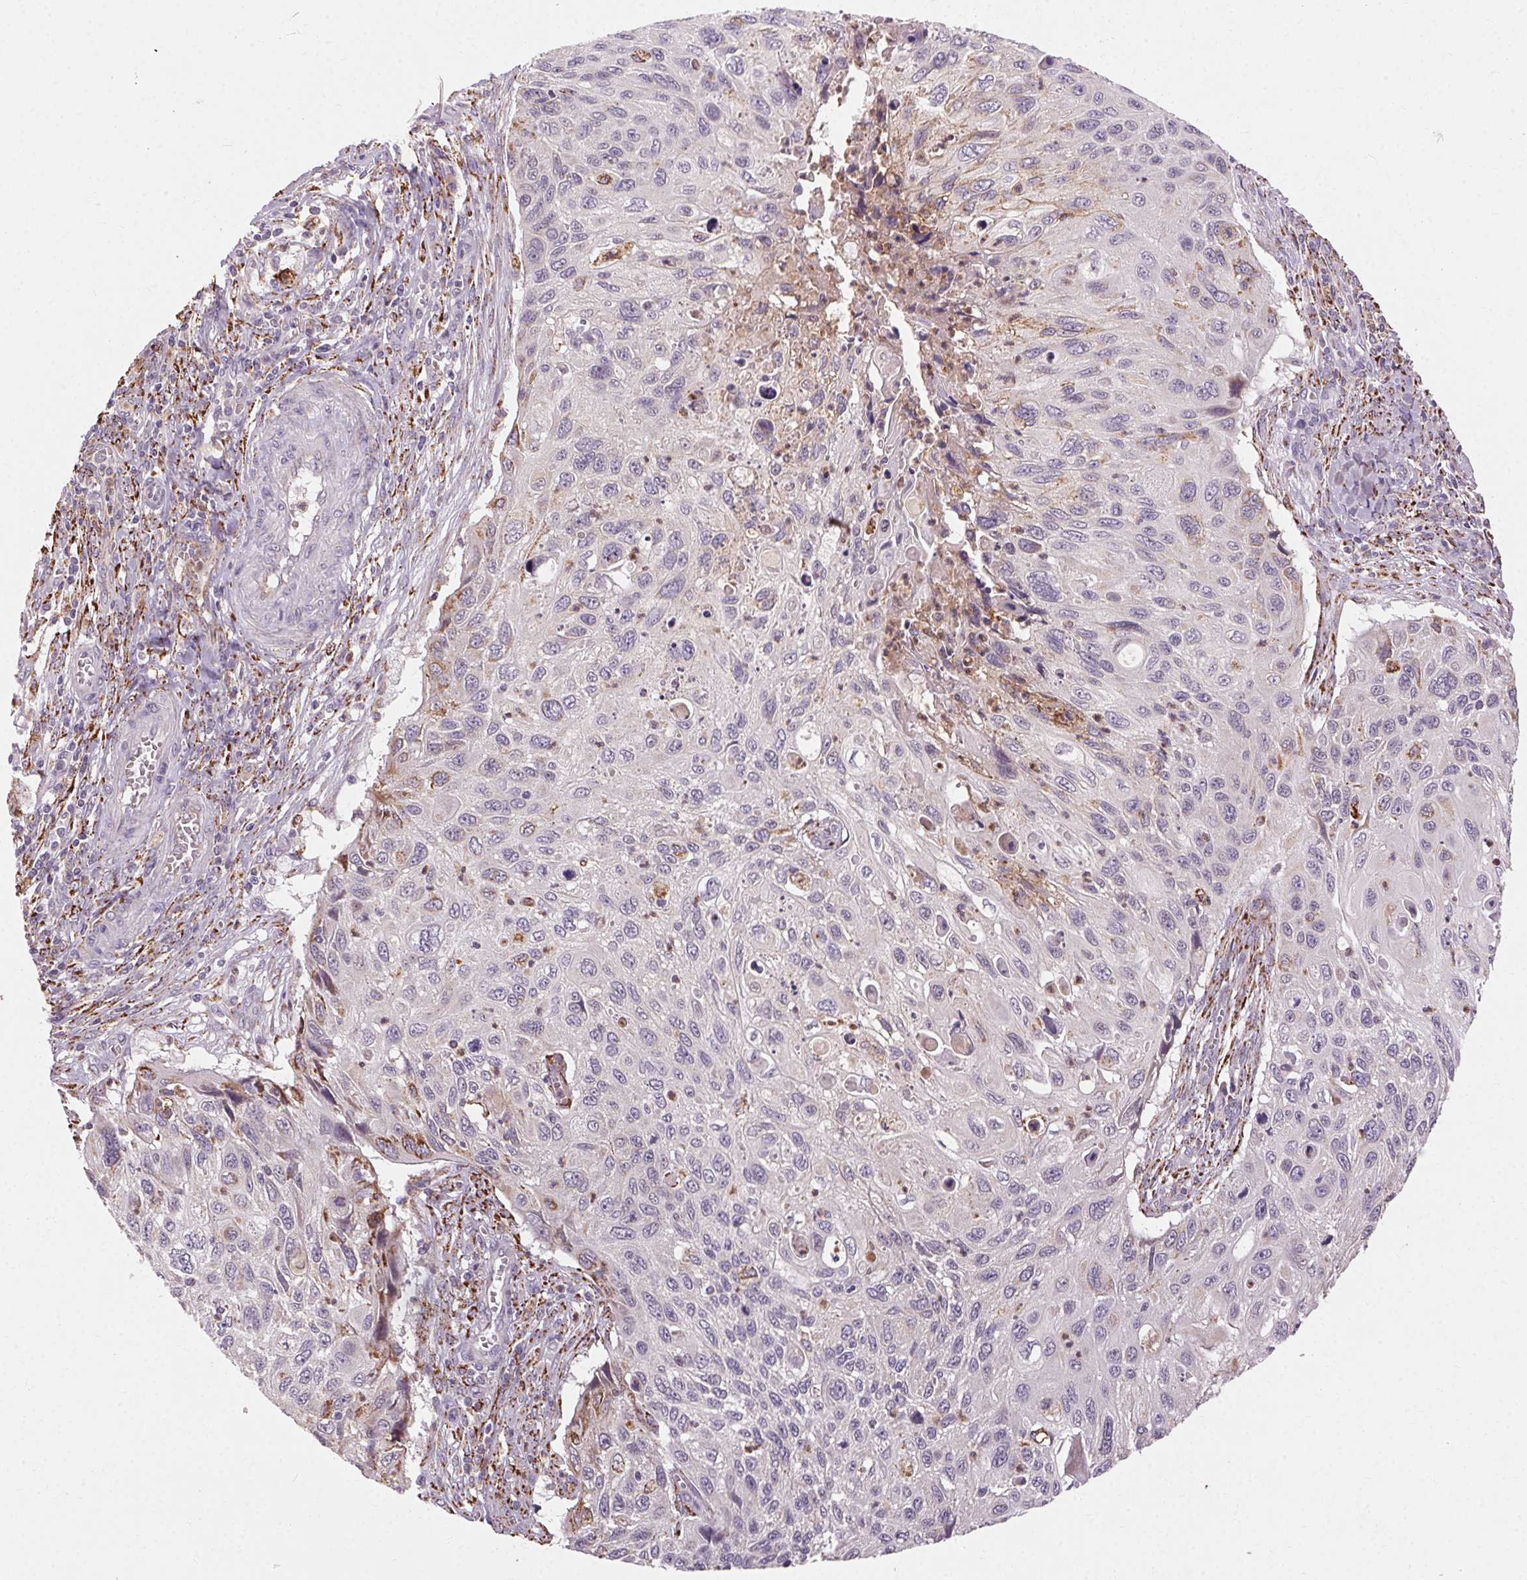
{"staining": {"intensity": "weak", "quantity": "<25%", "location": "cytoplasmic/membranous"}, "tissue": "cervical cancer", "cell_type": "Tumor cells", "image_type": "cancer", "snomed": [{"axis": "morphology", "description": "Squamous cell carcinoma, NOS"}, {"axis": "topography", "description": "Cervix"}], "caption": "A micrograph of human cervical cancer is negative for staining in tumor cells.", "gene": "REP15", "patient": {"sex": "female", "age": 70}}